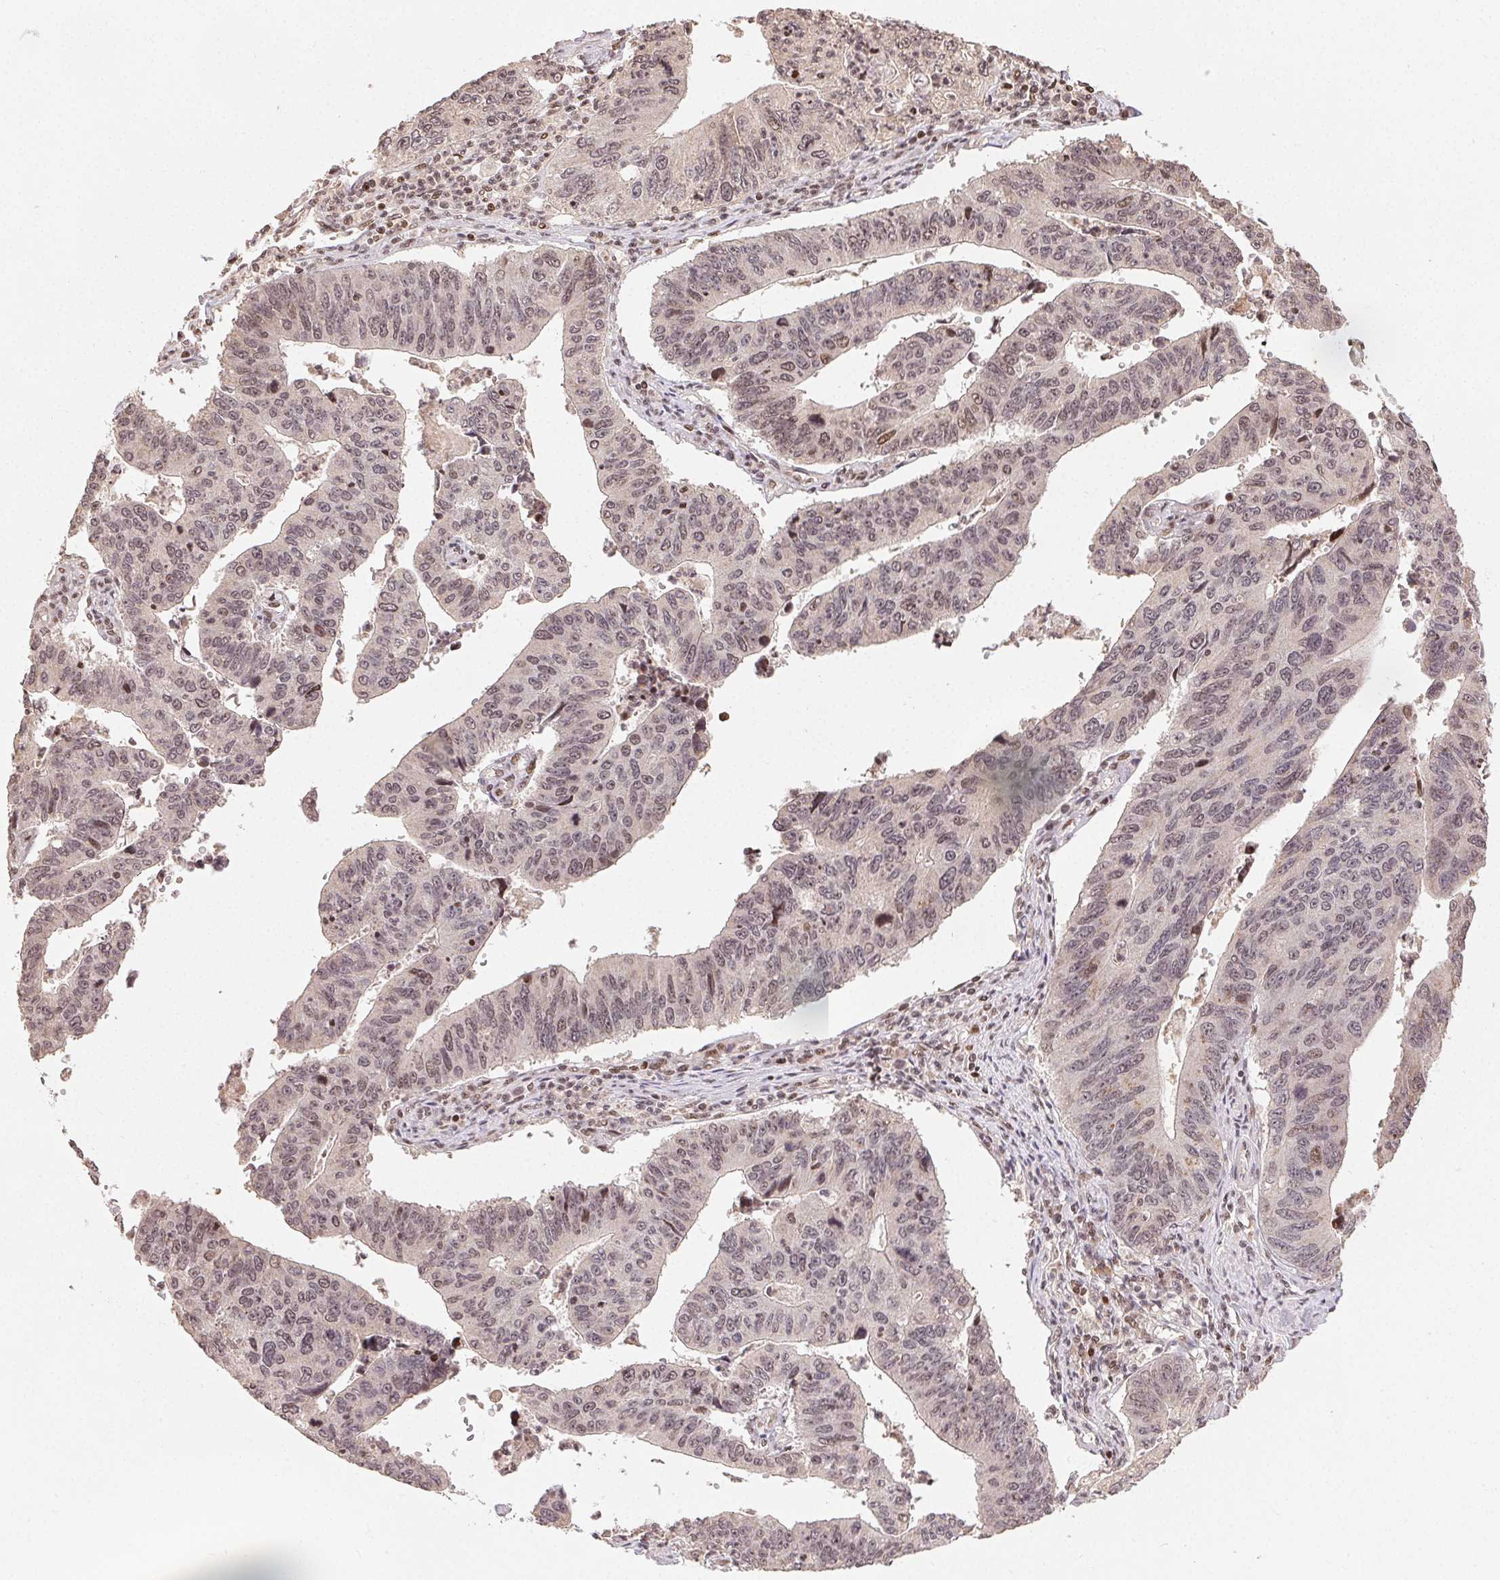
{"staining": {"intensity": "weak", "quantity": ">75%", "location": "nuclear"}, "tissue": "stomach cancer", "cell_type": "Tumor cells", "image_type": "cancer", "snomed": [{"axis": "morphology", "description": "Adenocarcinoma, NOS"}, {"axis": "topography", "description": "Stomach"}], "caption": "Immunohistochemical staining of human stomach cancer (adenocarcinoma) demonstrates low levels of weak nuclear expression in approximately >75% of tumor cells. (IHC, brightfield microscopy, high magnification).", "gene": "MAPKAPK2", "patient": {"sex": "male", "age": 59}}